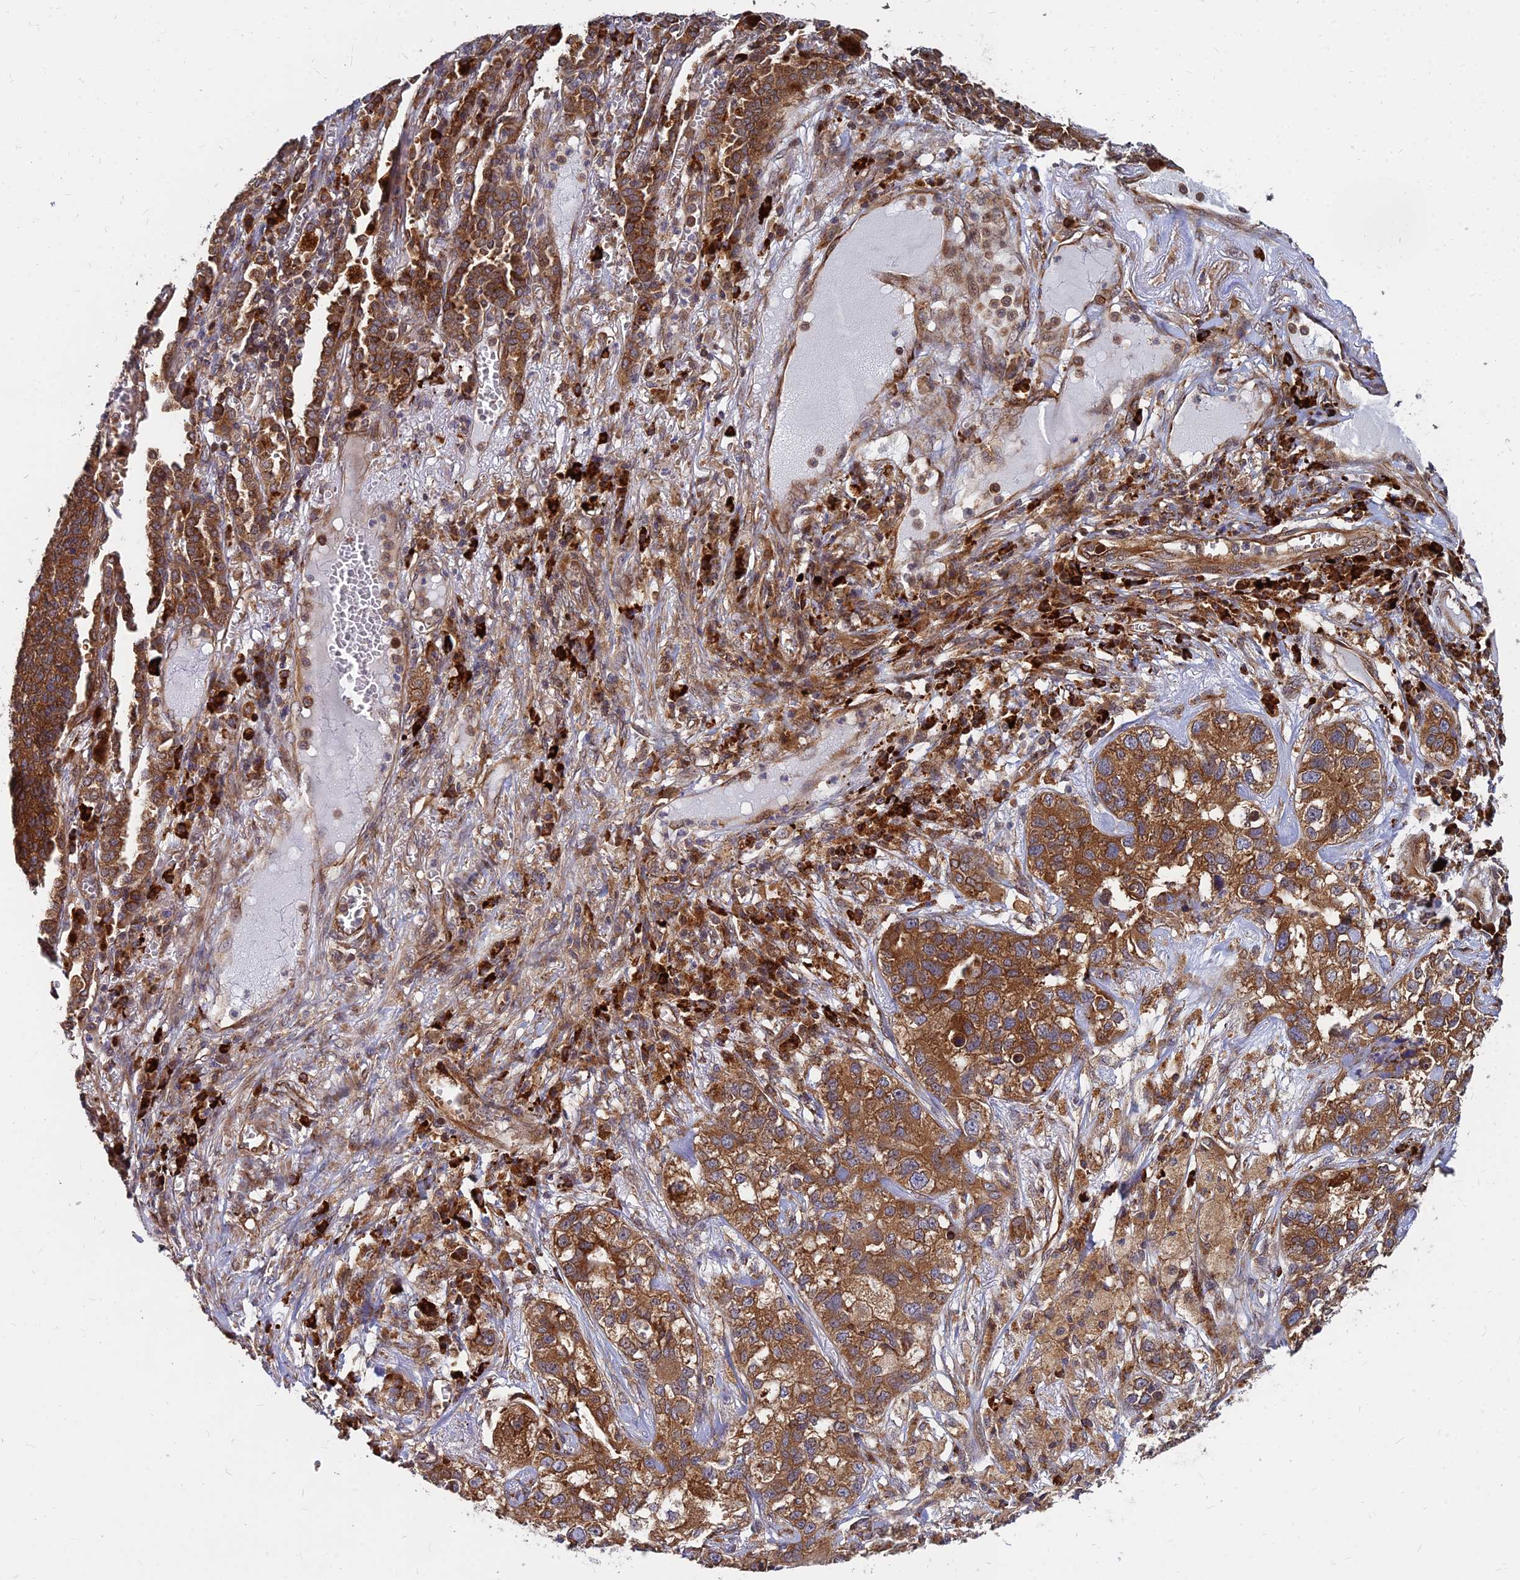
{"staining": {"intensity": "strong", "quantity": ">75%", "location": "cytoplasmic/membranous"}, "tissue": "lung cancer", "cell_type": "Tumor cells", "image_type": "cancer", "snomed": [{"axis": "morphology", "description": "Adenocarcinoma, NOS"}, {"axis": "topography", "description": "Lung"}], "caption": "Protein staining of adenocarcinoma (lung) tissue displays strong cytoplasmic/membranous expression in approximately >75% of tumor cells.", "gene": "CCT6B", "patient": {"sex": "male", "age": 49}}